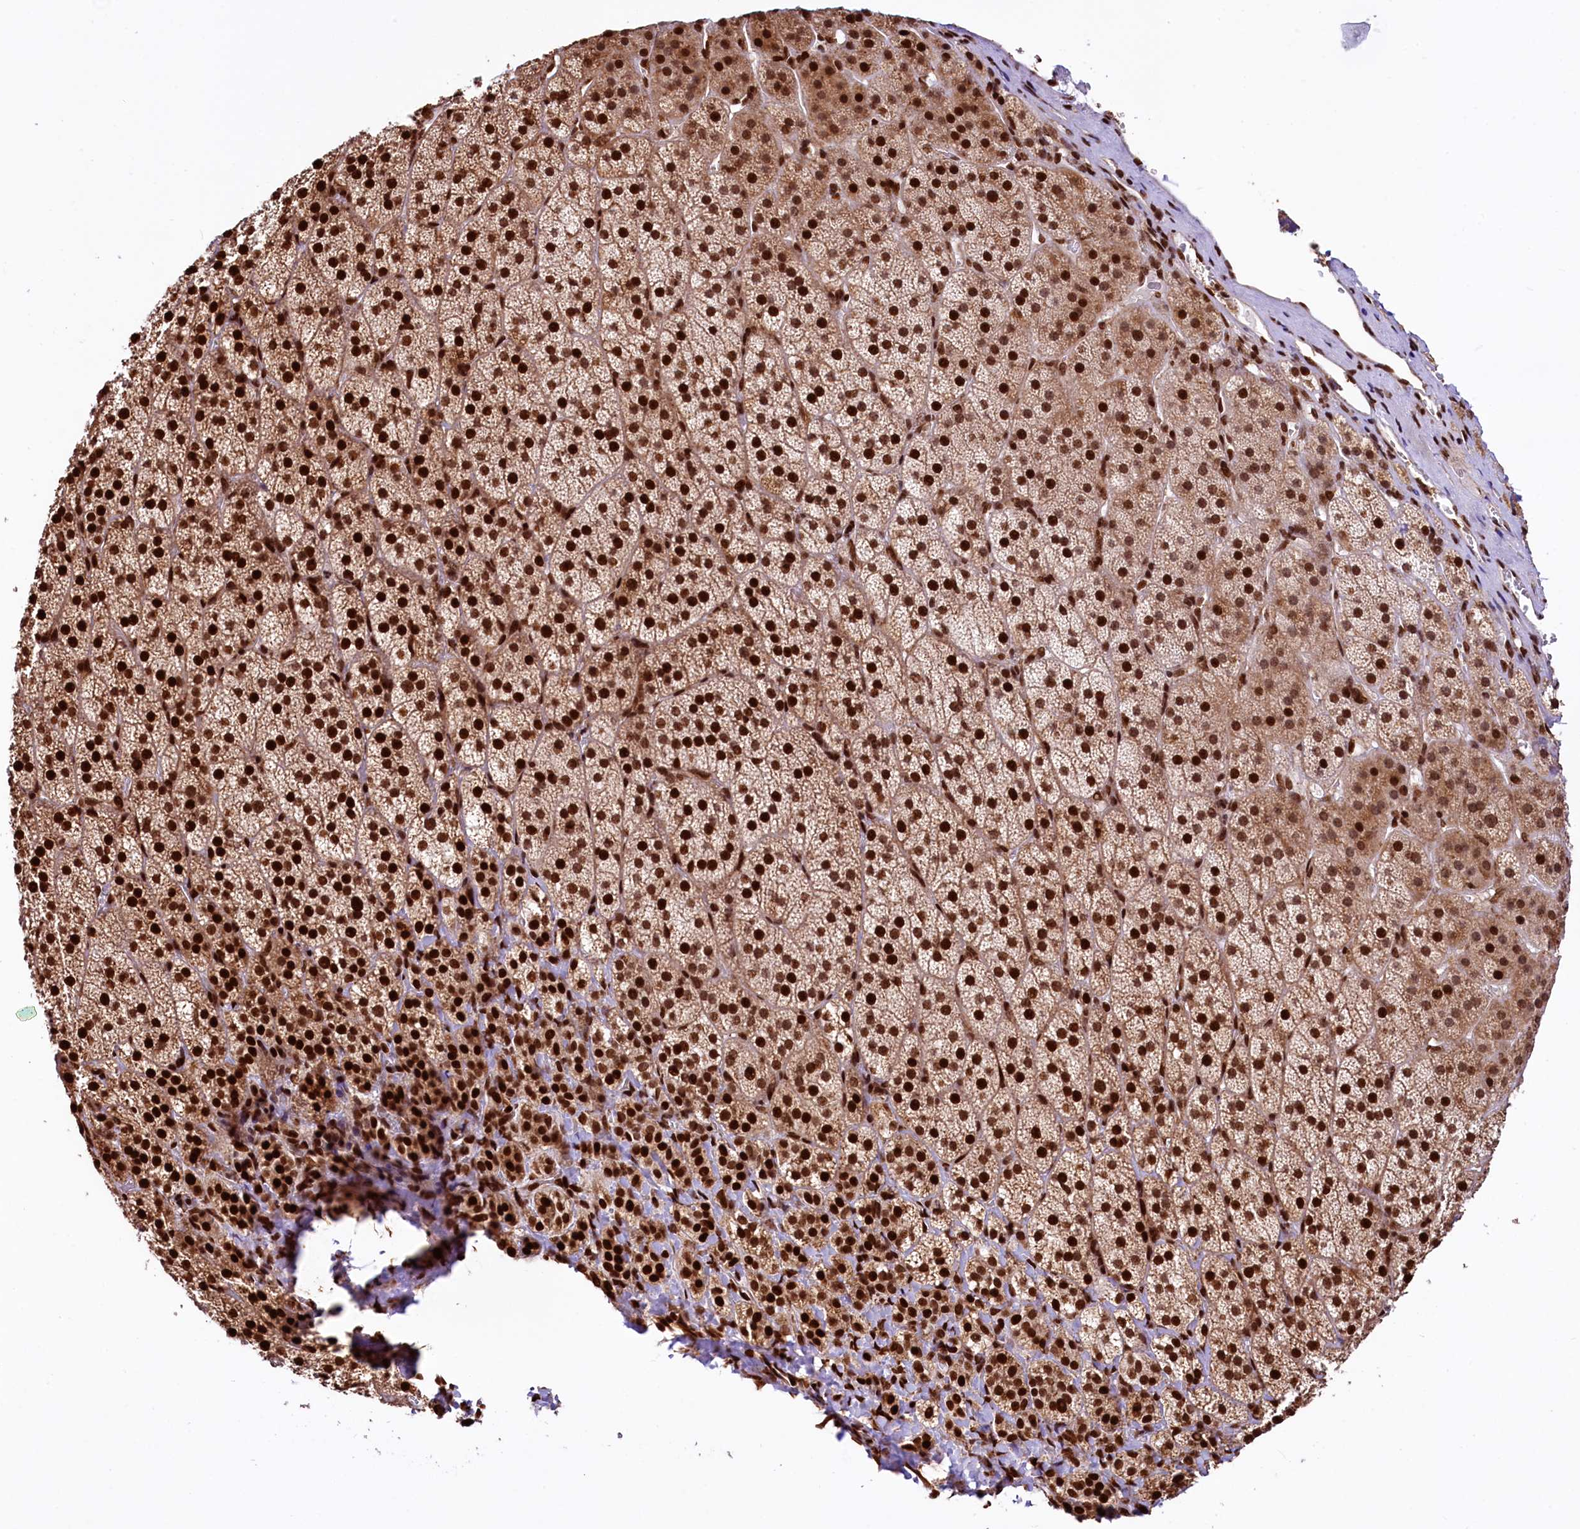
{"staining": {"intensity": "strong", "quantity": ">75%", "location": "cytoplasmic/membranous,nuclear"}, "tissue": "adrenal gland", "cell_type": "Glandular cells", "image_type": "normal", "snomed": [{"axis": "morphology", "description": "Normal tissue, NOS"}, {"axis": "topography", "description": "Adrenal gland"}], "caption": "IHC histopathology image of normal adrenal gland: human adrenal gland stained using immunohistochemistry exhibits high levels of strong protein expression localized specifically in the cytoplasmic/membranous,nuclear of glandular cells, appearing as a cytoplasmic/membranous,nuclear brown color.", "gene": "PDS5B", "patient": {"sex": "female", "age": 44}}